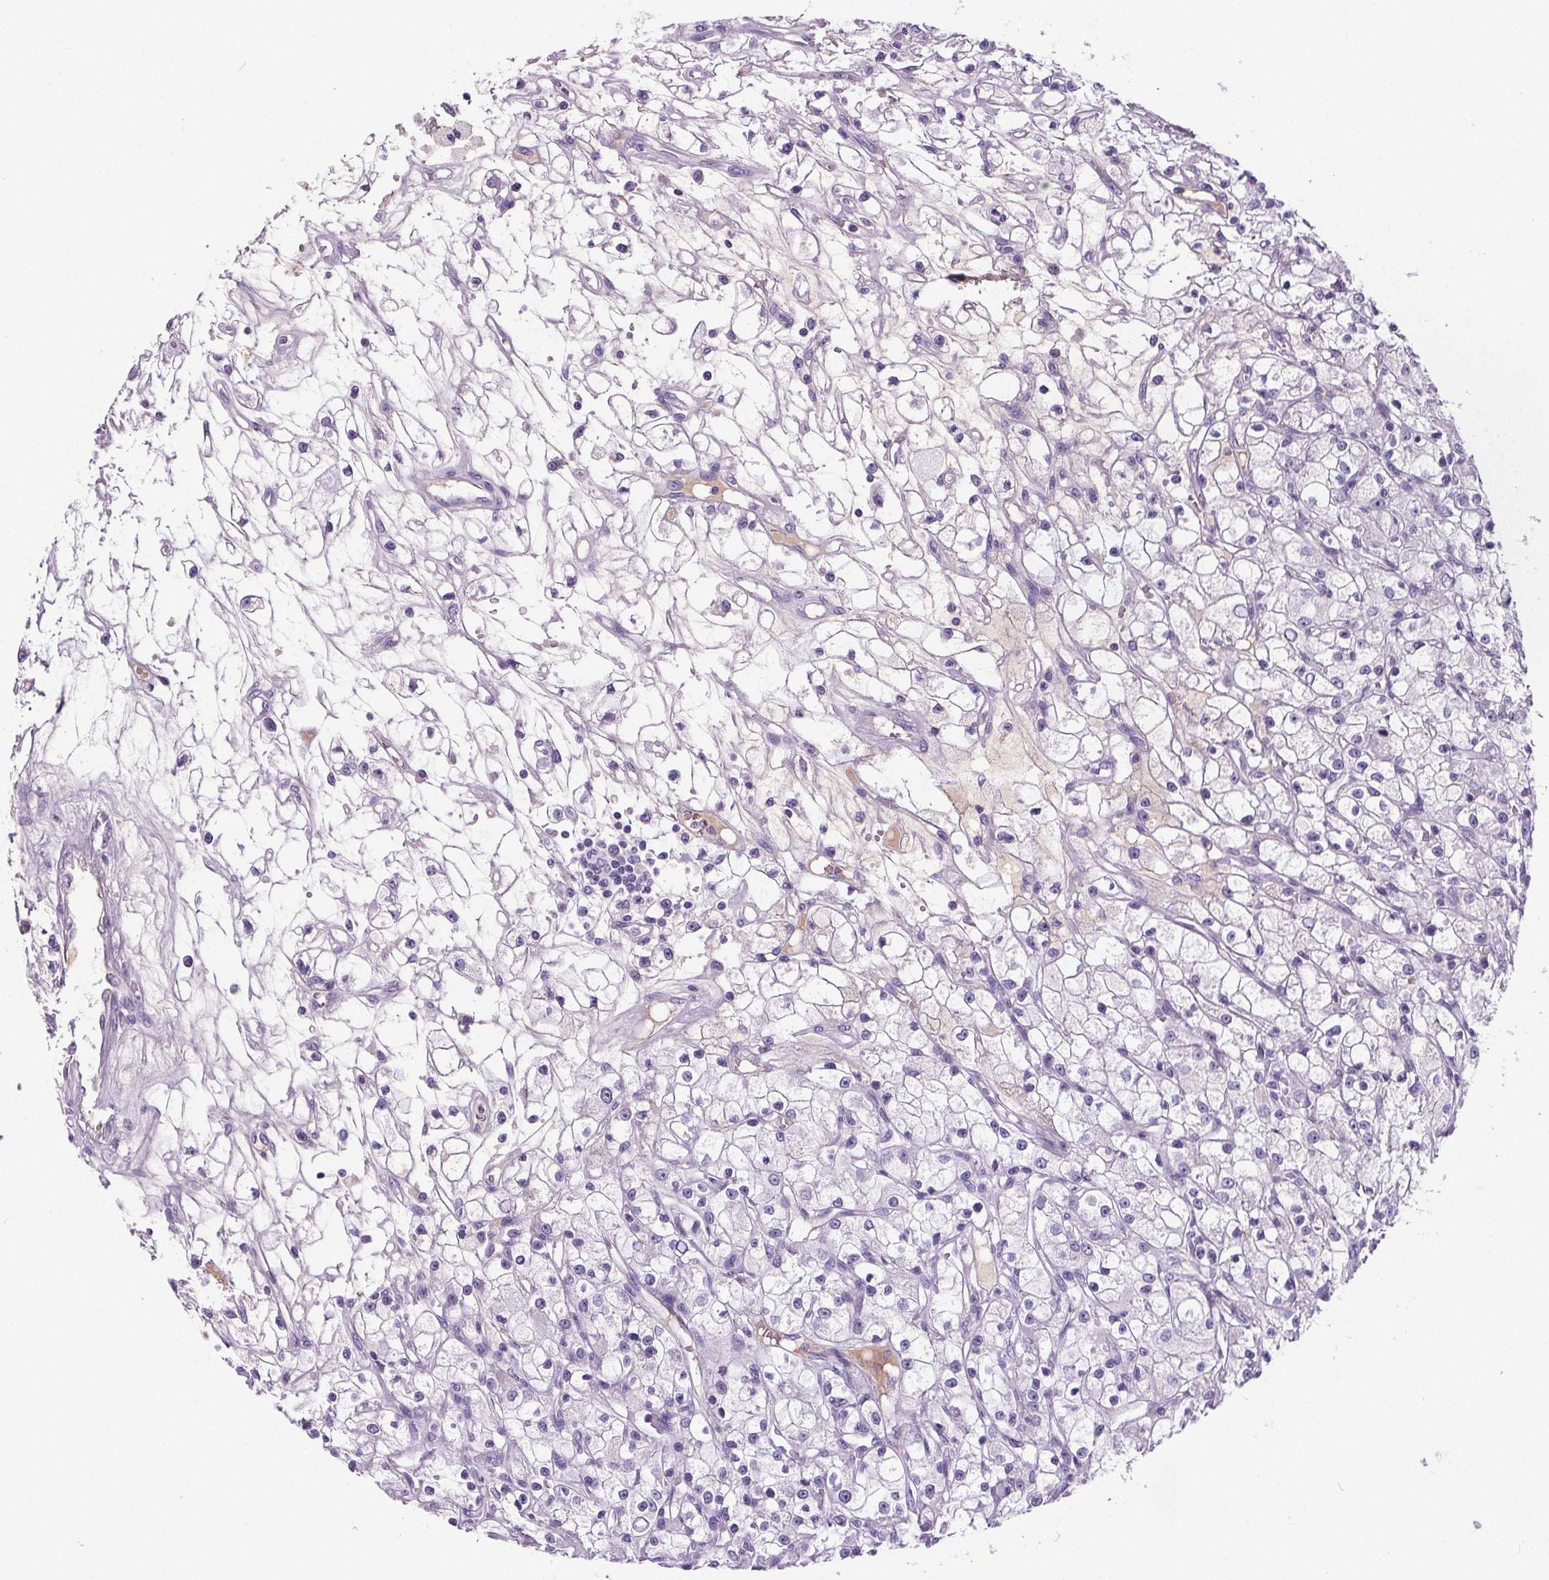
{"staining": {"intensity": "negative", "quantity": "none", "location": "none"}, "tissue": "renal cancer", "cell_type": "Tumor cells", "image_type": "cancer", "snomed": [{"axis": "morphology", "description": "Adenocarcinoma, NOS"}, {"axis": "topography", "description": "Kidney"}], "caption": "There is no significant positivity in tumor cells of renal cancer.", "gene": "CD5L", "patient": {"sex": "female", "age": 59}}